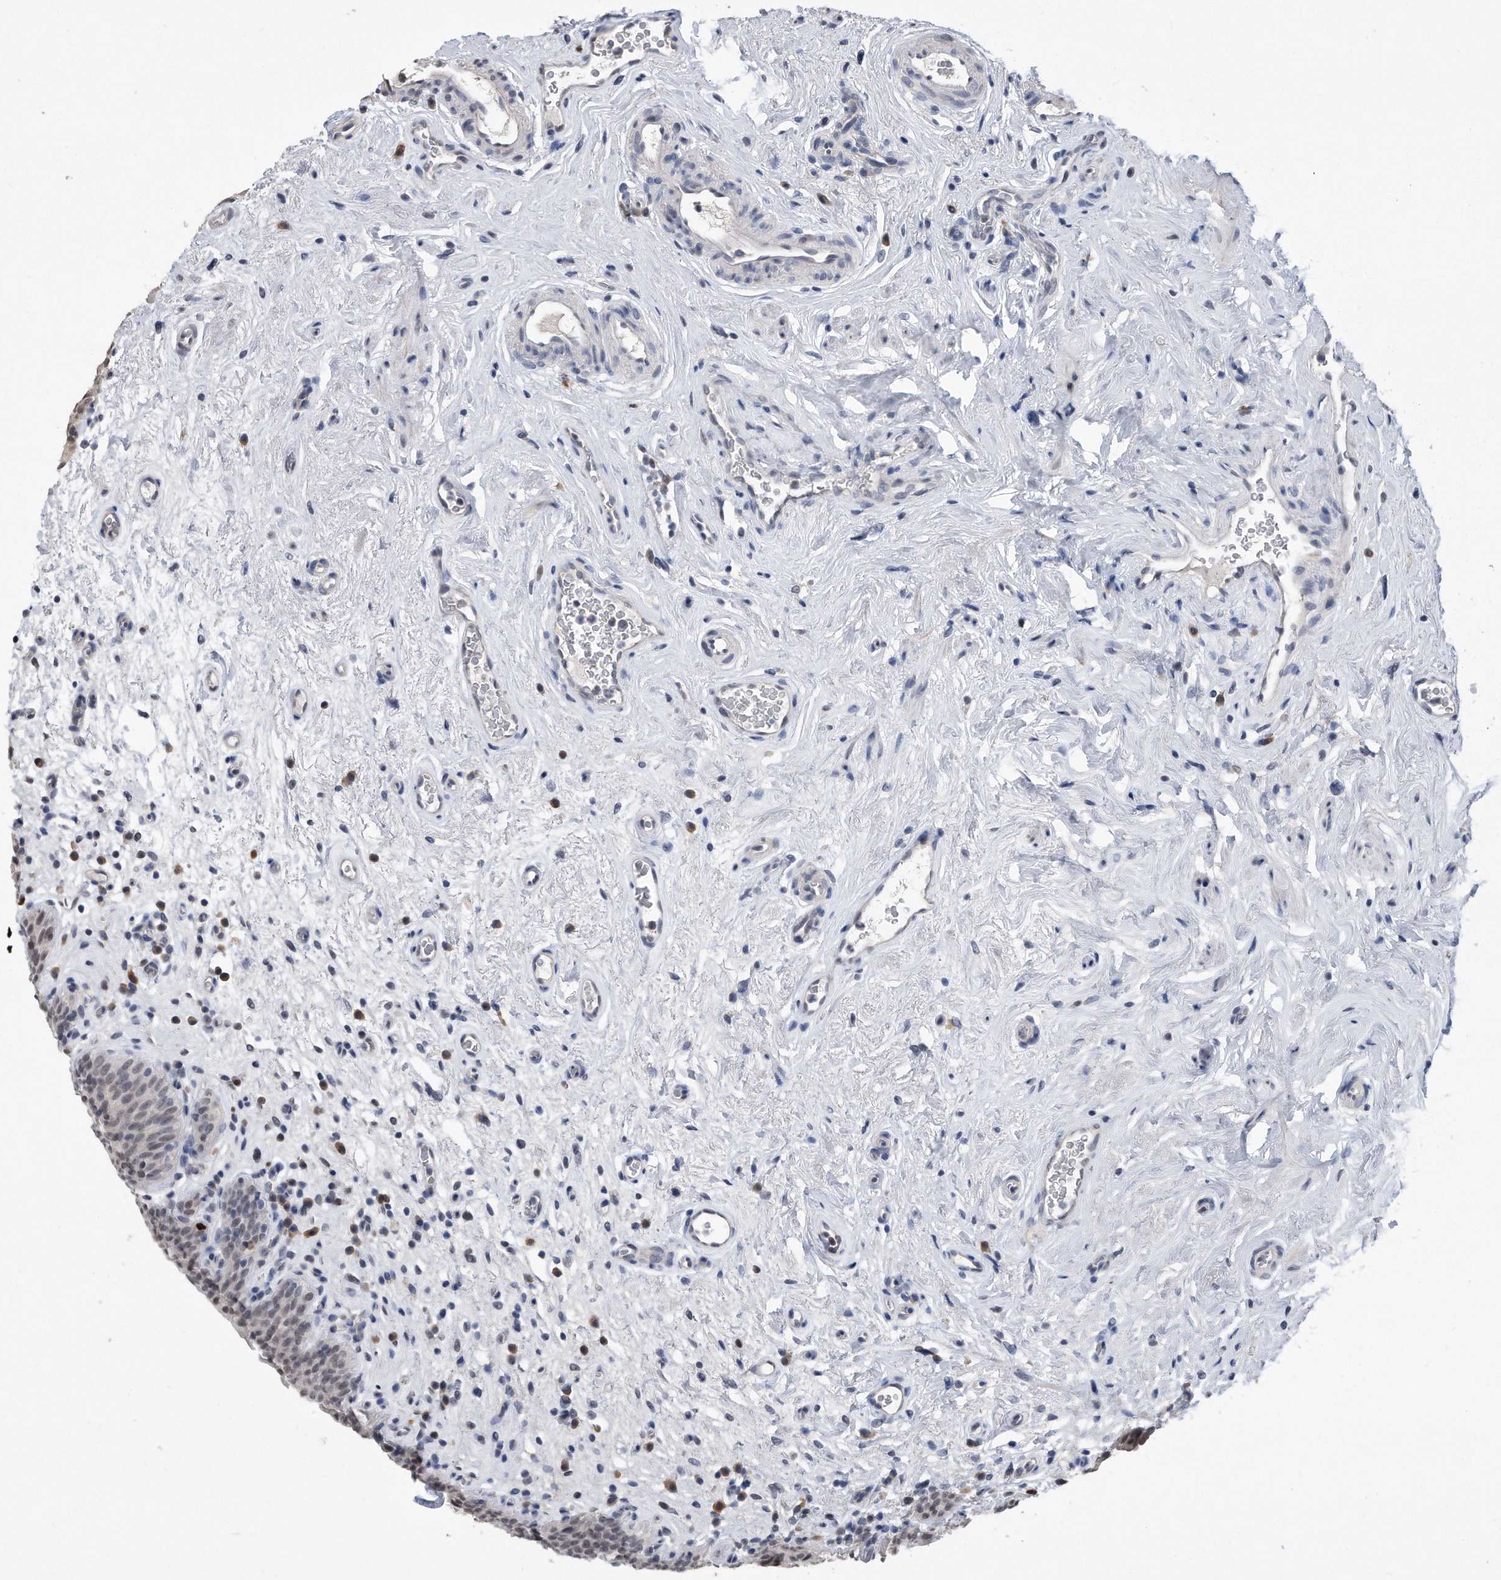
{"staining": {"intensity": "moderate", "quantity": "<25%", "location": "nuclear"}, "tissue": "urinary bladder", "cell_type": "Urothelial cells", "image_type": "normal", "snomed": [{"axis": "morphology", "description": "Normal tissue, NOS"}, {"axis": "topography", "description": "Urinary bladder"}], "caption": "Immunohistochemistry (IHC) staining of normal urinary bladder, which reveals low levels of moderate nuclear expression in about <25% of urothelial cells indicating moderate nuclear protein staining. The staining was performed using DAB (brown) for protein detection and nuclei were counterstained in hematoxylin (blue).", "gene": "PCNA", "patient": {"sex": "male", "age": 83}}